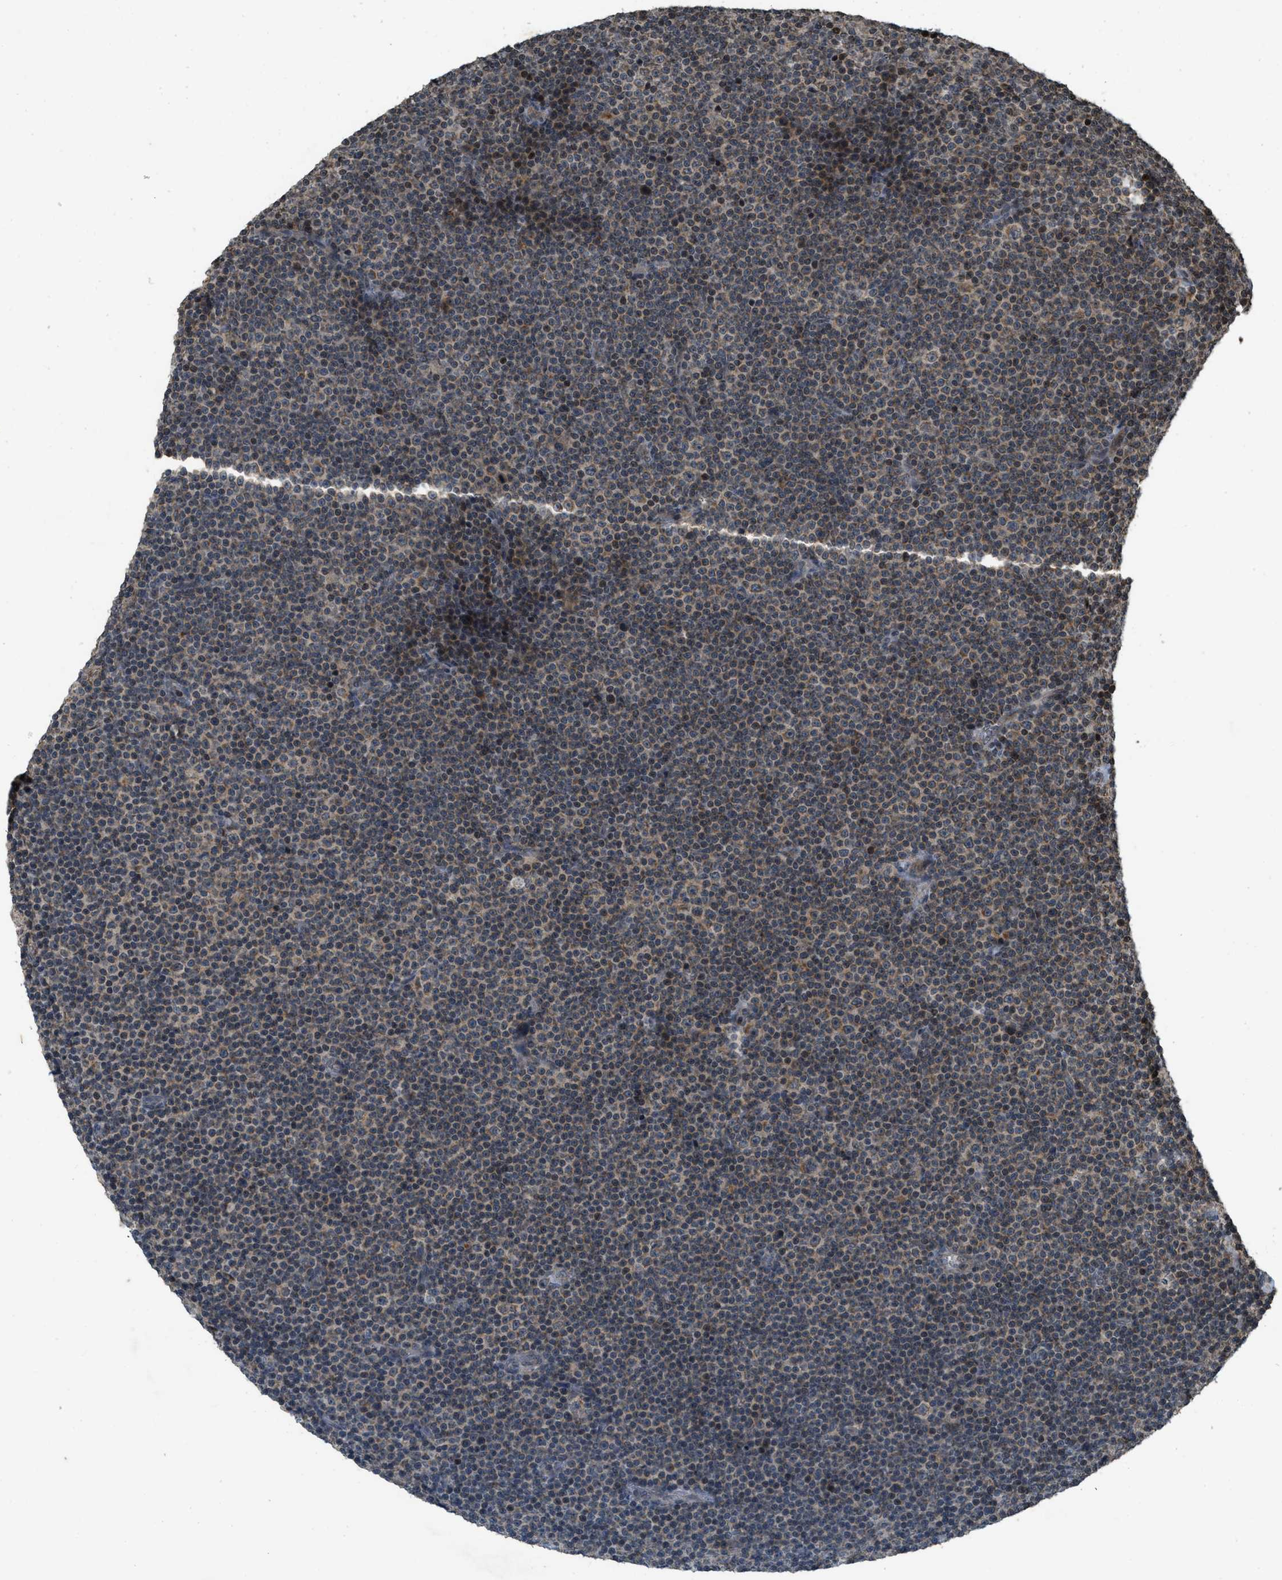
{"staining": {"intensity": "moderate", "quantity": "25%-75%", "location": "cytoplasmic/membranous,nuclear"}, "tissue": "lymphoma", "cell_type": "Tumor cells", "image_type": "cancer", "snomed": [{"axis": "morphology", "description": "Malignant lymphoma, non-Hodgkin's type, Low grade"}, {"axis": "topography", "description": "Lymph node"}], "caption": "This micrograph demonstrates immunohistochemistry (IHC) staining of malignant lymphoma, non-Hodgkin's type (low-grade), with medium moderate cytoplasmic/membranous and nuclear expression in about 25%-75% of tumor cells.", "gene": "SIAH1", "patient": {"sex": "female", "age": 67}}